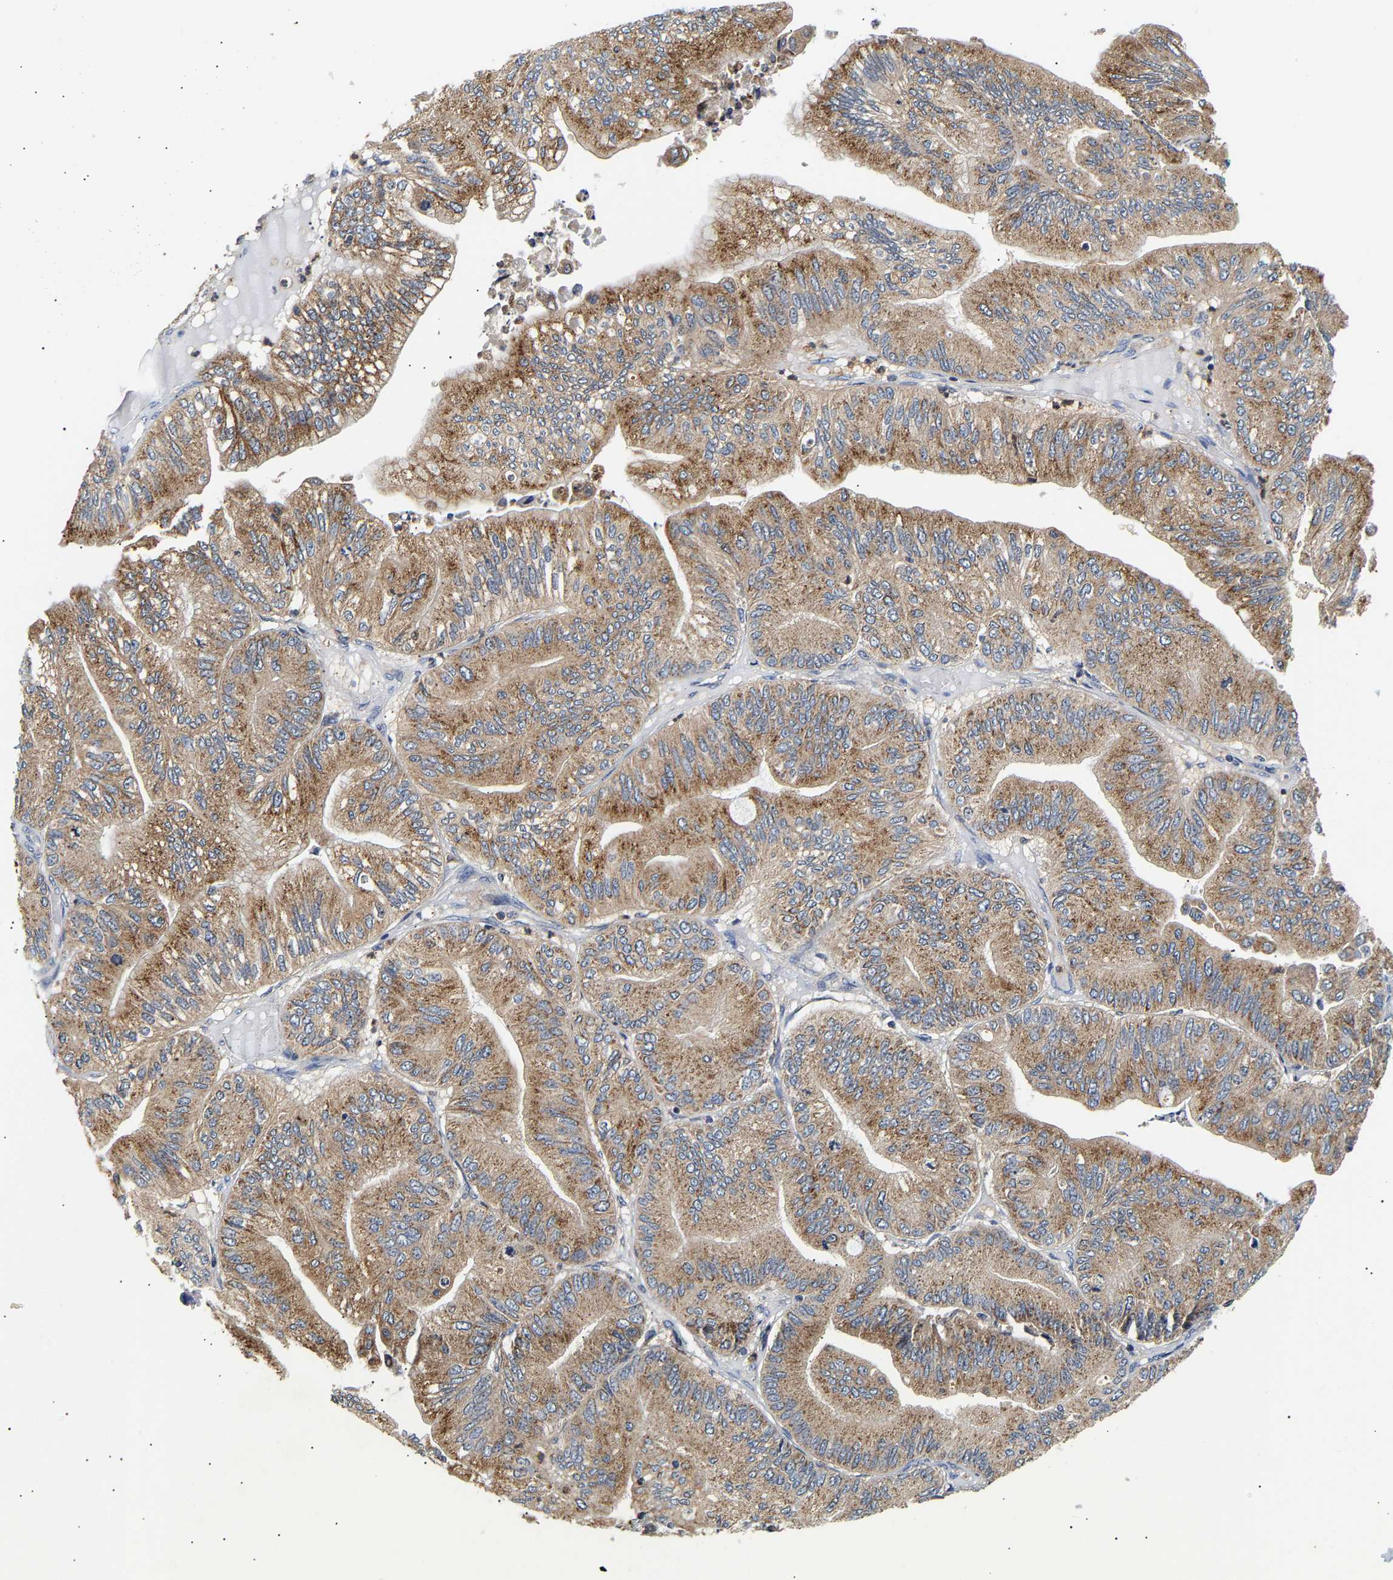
{"staining": {"intensity": "moderate", "quantity": ">75%", "location": "cytoplasmic/membranous"}, "tissue": "ovarian cancer", "cell_type": "Tumor cells", "image_type": "cancer", "snomed": [{"axis": "morphology", "description": "Cystadenocarcinoma, mucinous, NOS"}, {"axis": "topography", "description": "Ovary"}], "caption": "Ovarian mucinous cystadenocarcinoma was stained to show a protein in brown. There is medium levels of moderate cytoplasmic/membranous expression in approximately >75% of tumor cells.", "gene": "PPID", "patient": {"sex": "female", "age": 61}}